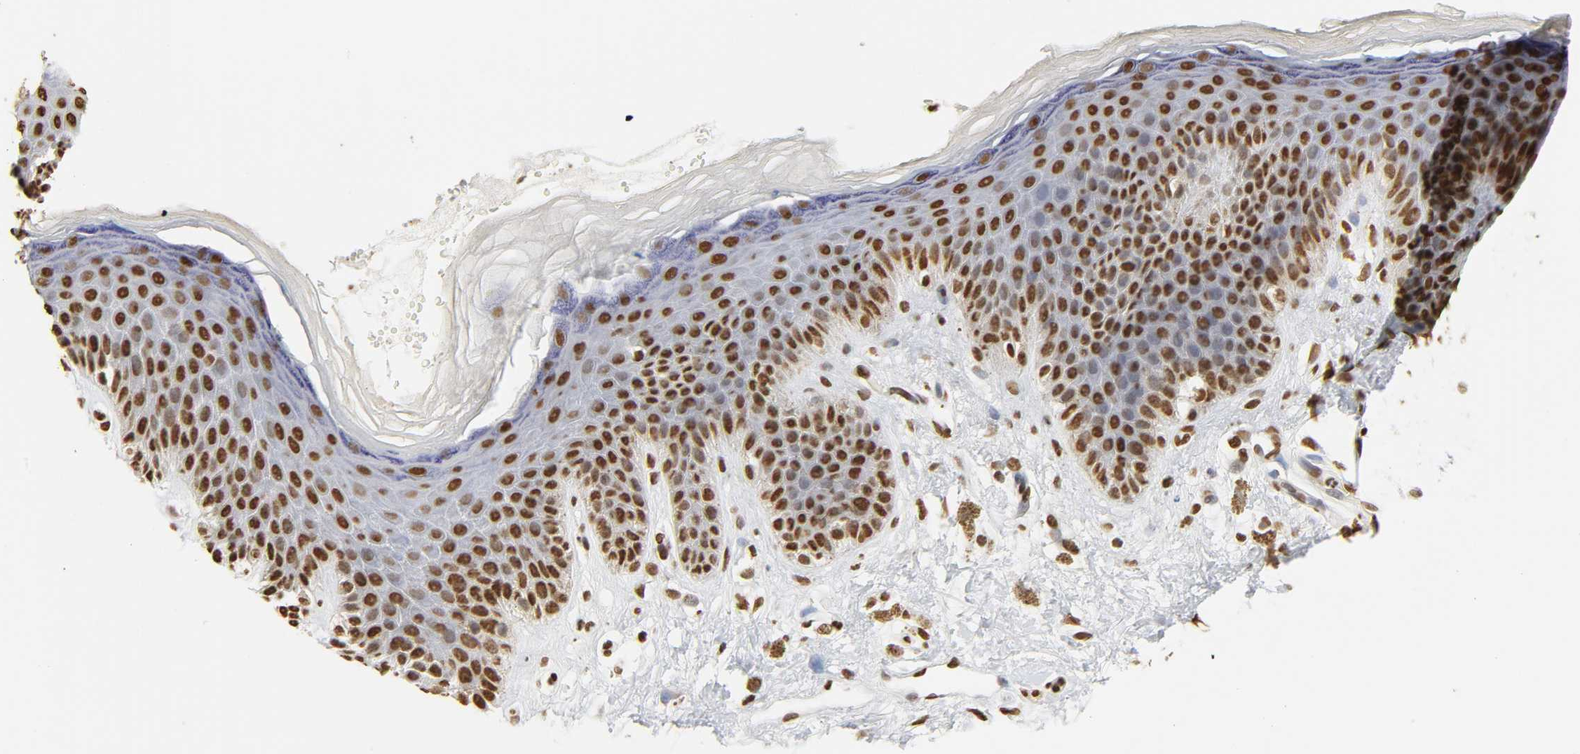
{"staining": {"intensity": "strong", "quantity": ">75%", "location": "nuclear"}, "tissue": "skin", "cell_type": "Epidermal cells", "image_type": "normal", "snomed": [{"axis": "morphology", "description": "Normal tissue, NOS"}, {"axis": "topography", "description": "Anal"}], "caption": "Immunohistochemical staining of benign skin reveals high levels of strong nuclear staining in approximately >75% of epidermal cells. (IHC, brightfield microscopy, high magnification).", "gene": "HNRNPC", "patient": {"sex": "female", "age": 46}}